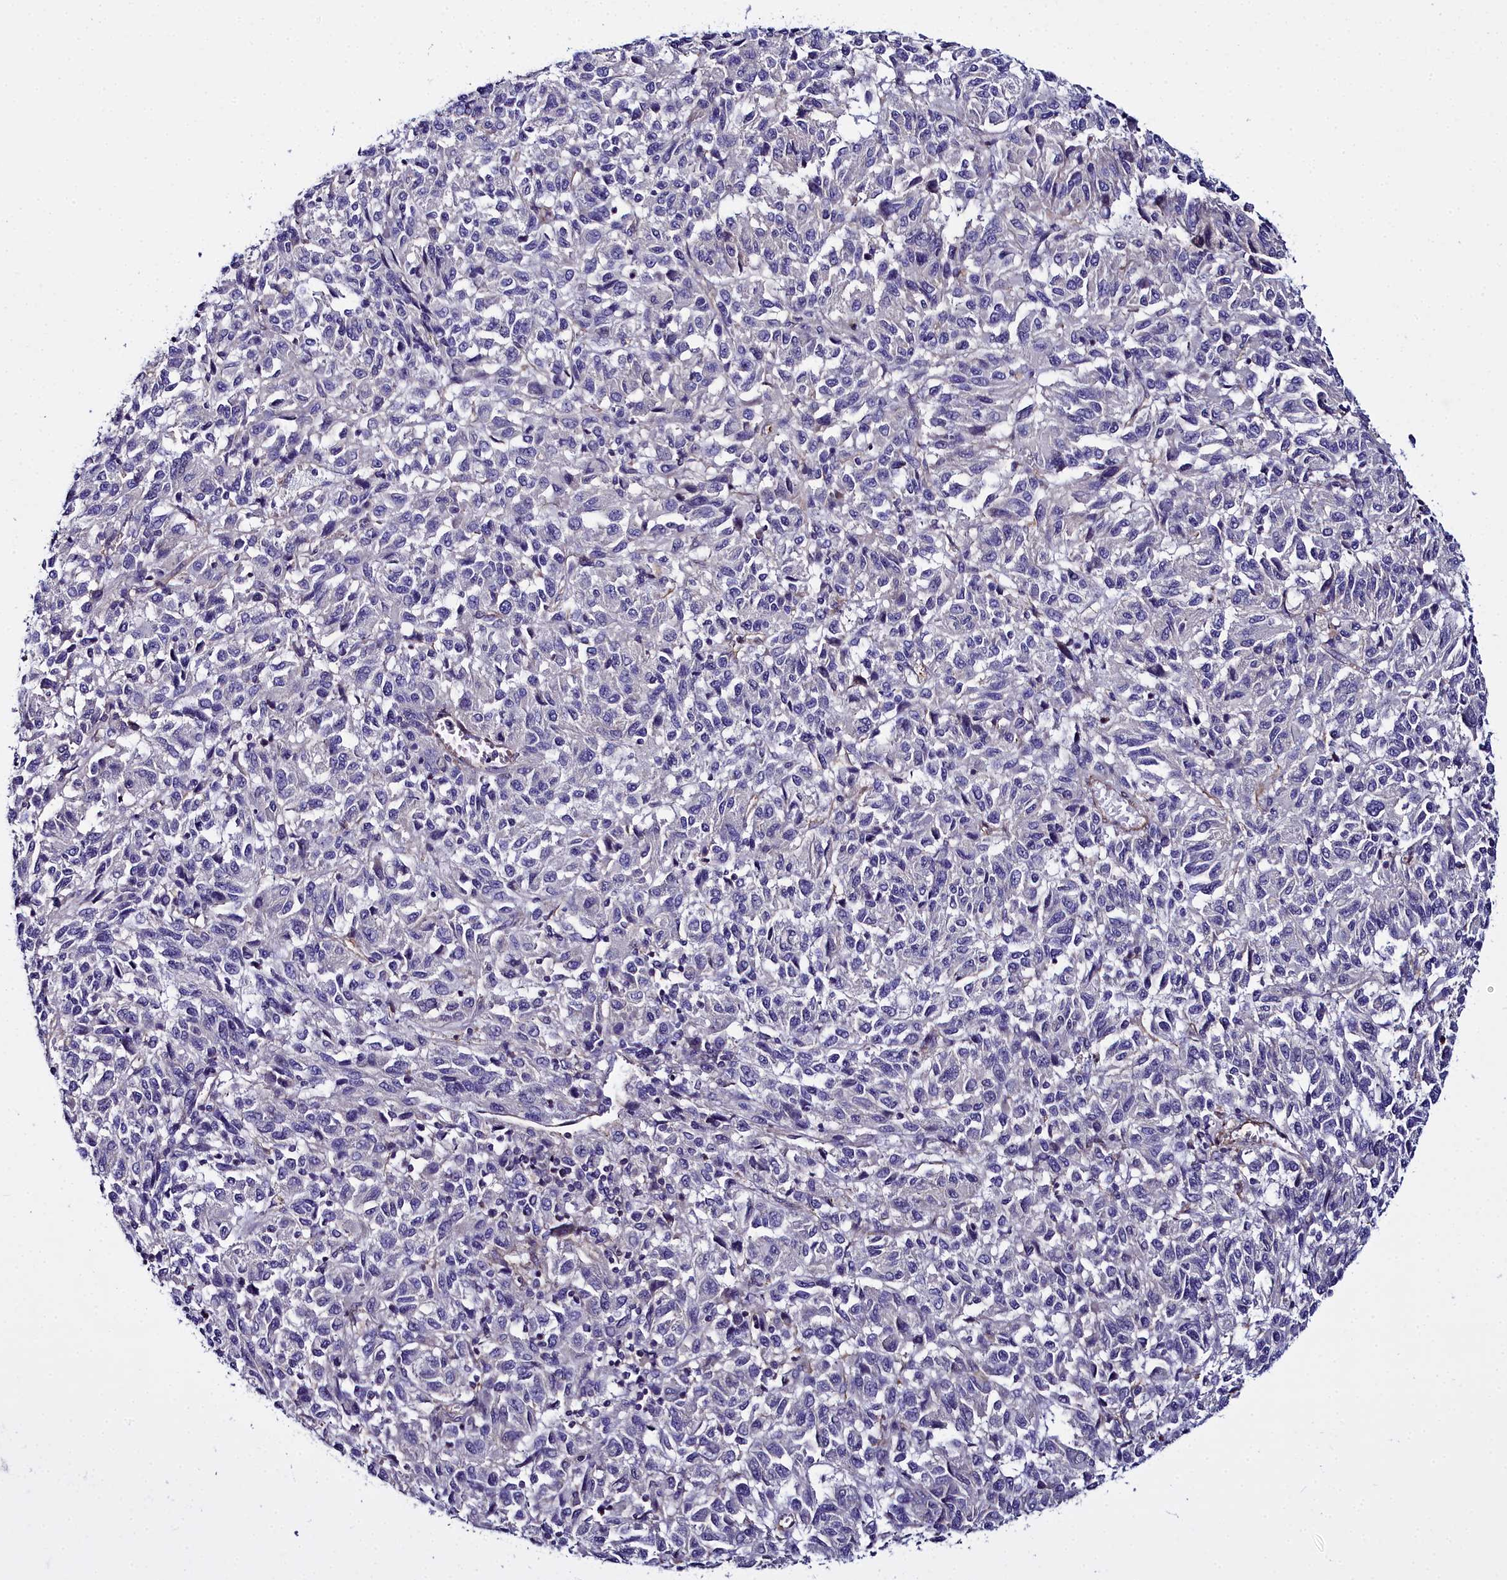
{"staining": {"intensity": "negative", "quantity": "none", "location": "none"}, "tissue": "melanoma", "cell_type": "Tumor cells", "image_type": "cancer", "snomed": [{"axis": "morphology", "description": "Malignant melanoma, Metastatic site"}, {"axis": "topography", "description": "Lung"}], "caption": "Tumor cells are negative for protein expression in human malignant melanoma (metastatic site).", "gene": "FADS3", "patient": {"sex": "male", "age": 64}}